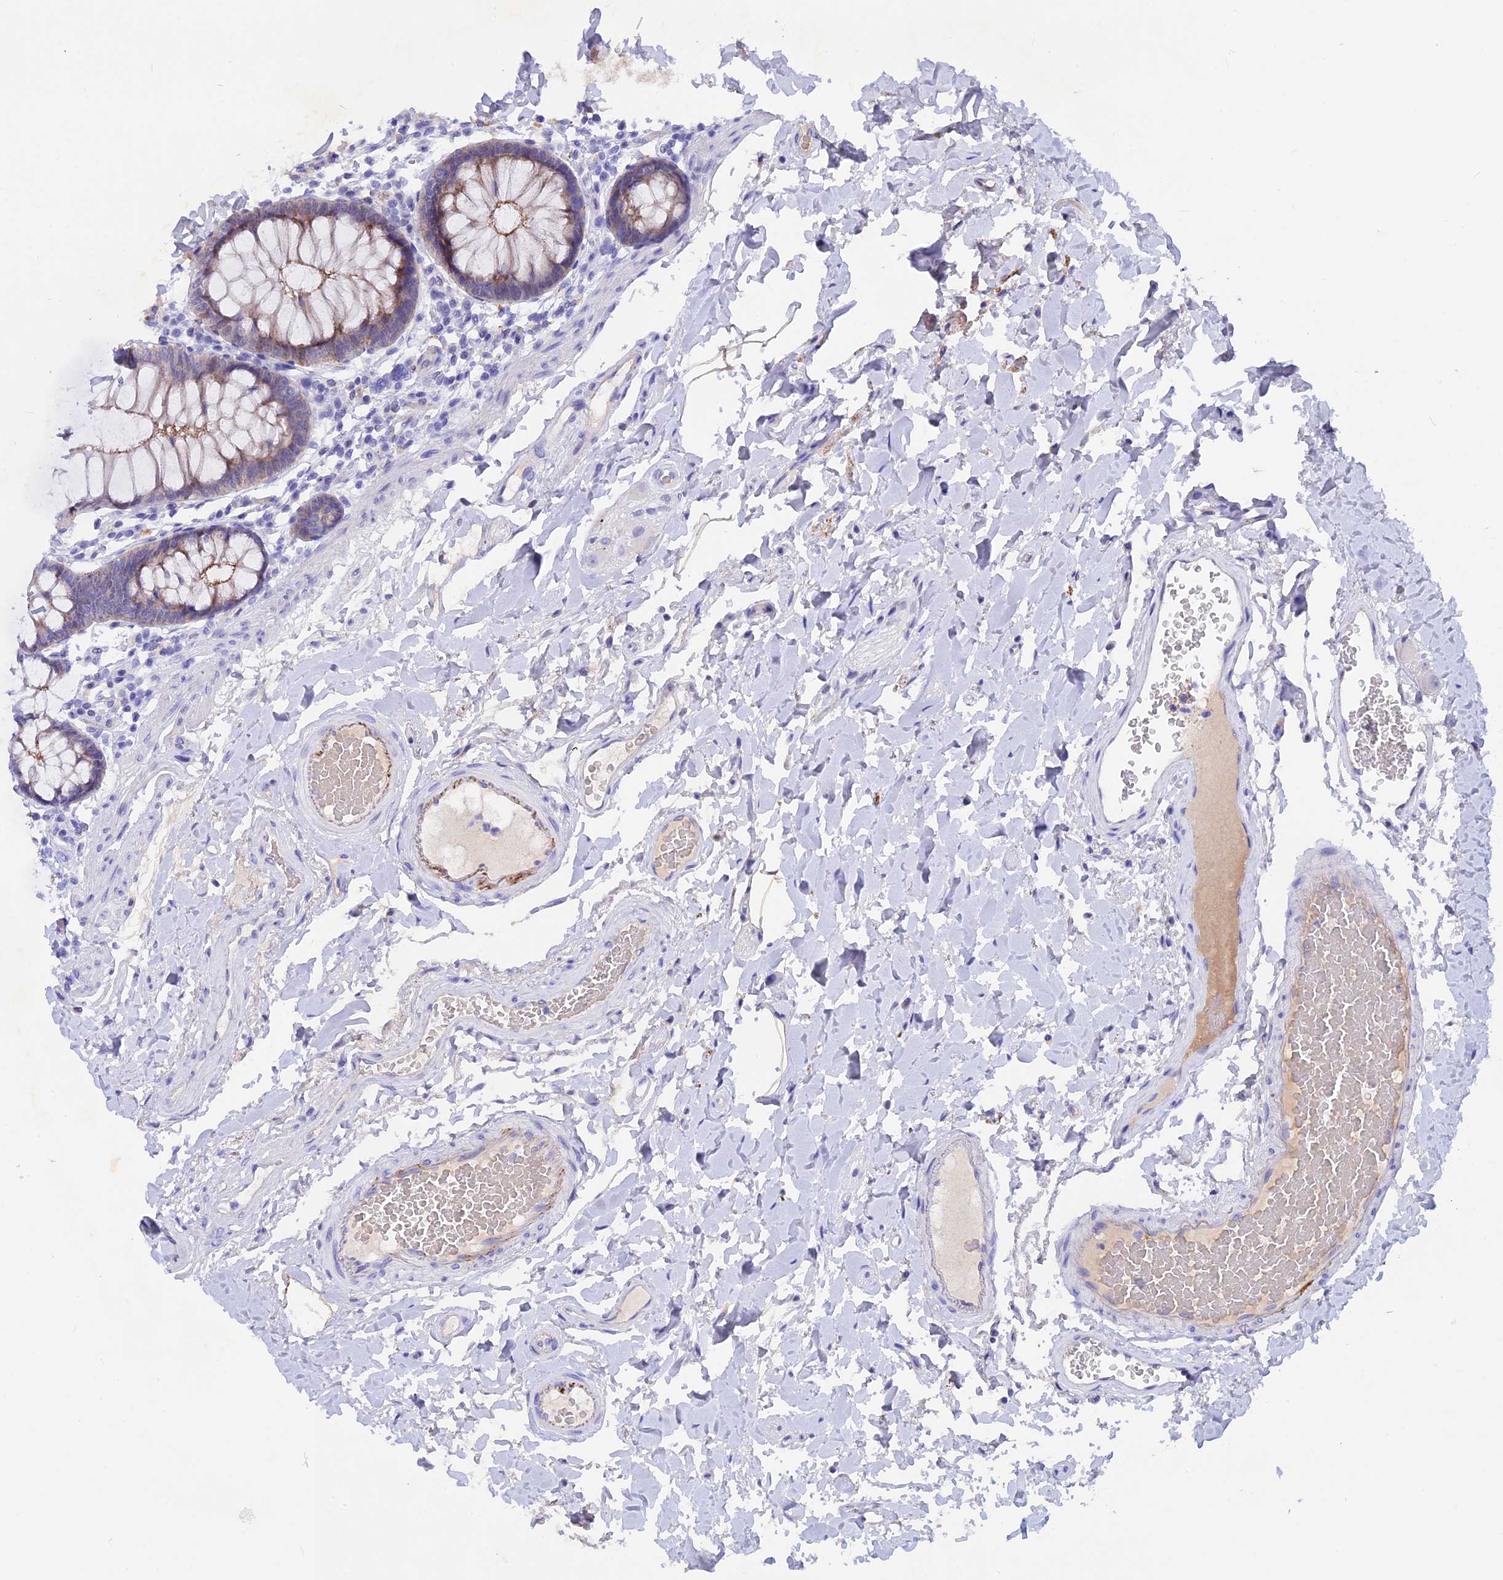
{"staining": {"intensity": "negative", "quantity": "none", "location": "none"}, "tissue": "colon", "cell_type": "Endothelial cells", "image_type": "normal", "snomed": [{"axis": "morphology", "description": "Normal tissue, NOS"}, {"axis": "topography", "description": "Colon"}], "caption": "DAB (3,3'-diaminobenzidine) immunohistochemical staining of benign human colon shows no significant expression in endothelial cells. The staining is performed using DAB (3,3'-diaminobenzidine) brown chromogen with nuclei counter-stained in using hematoxylin.", "gene": "GK5", "patient": {"sex": "male", "age": 84}}